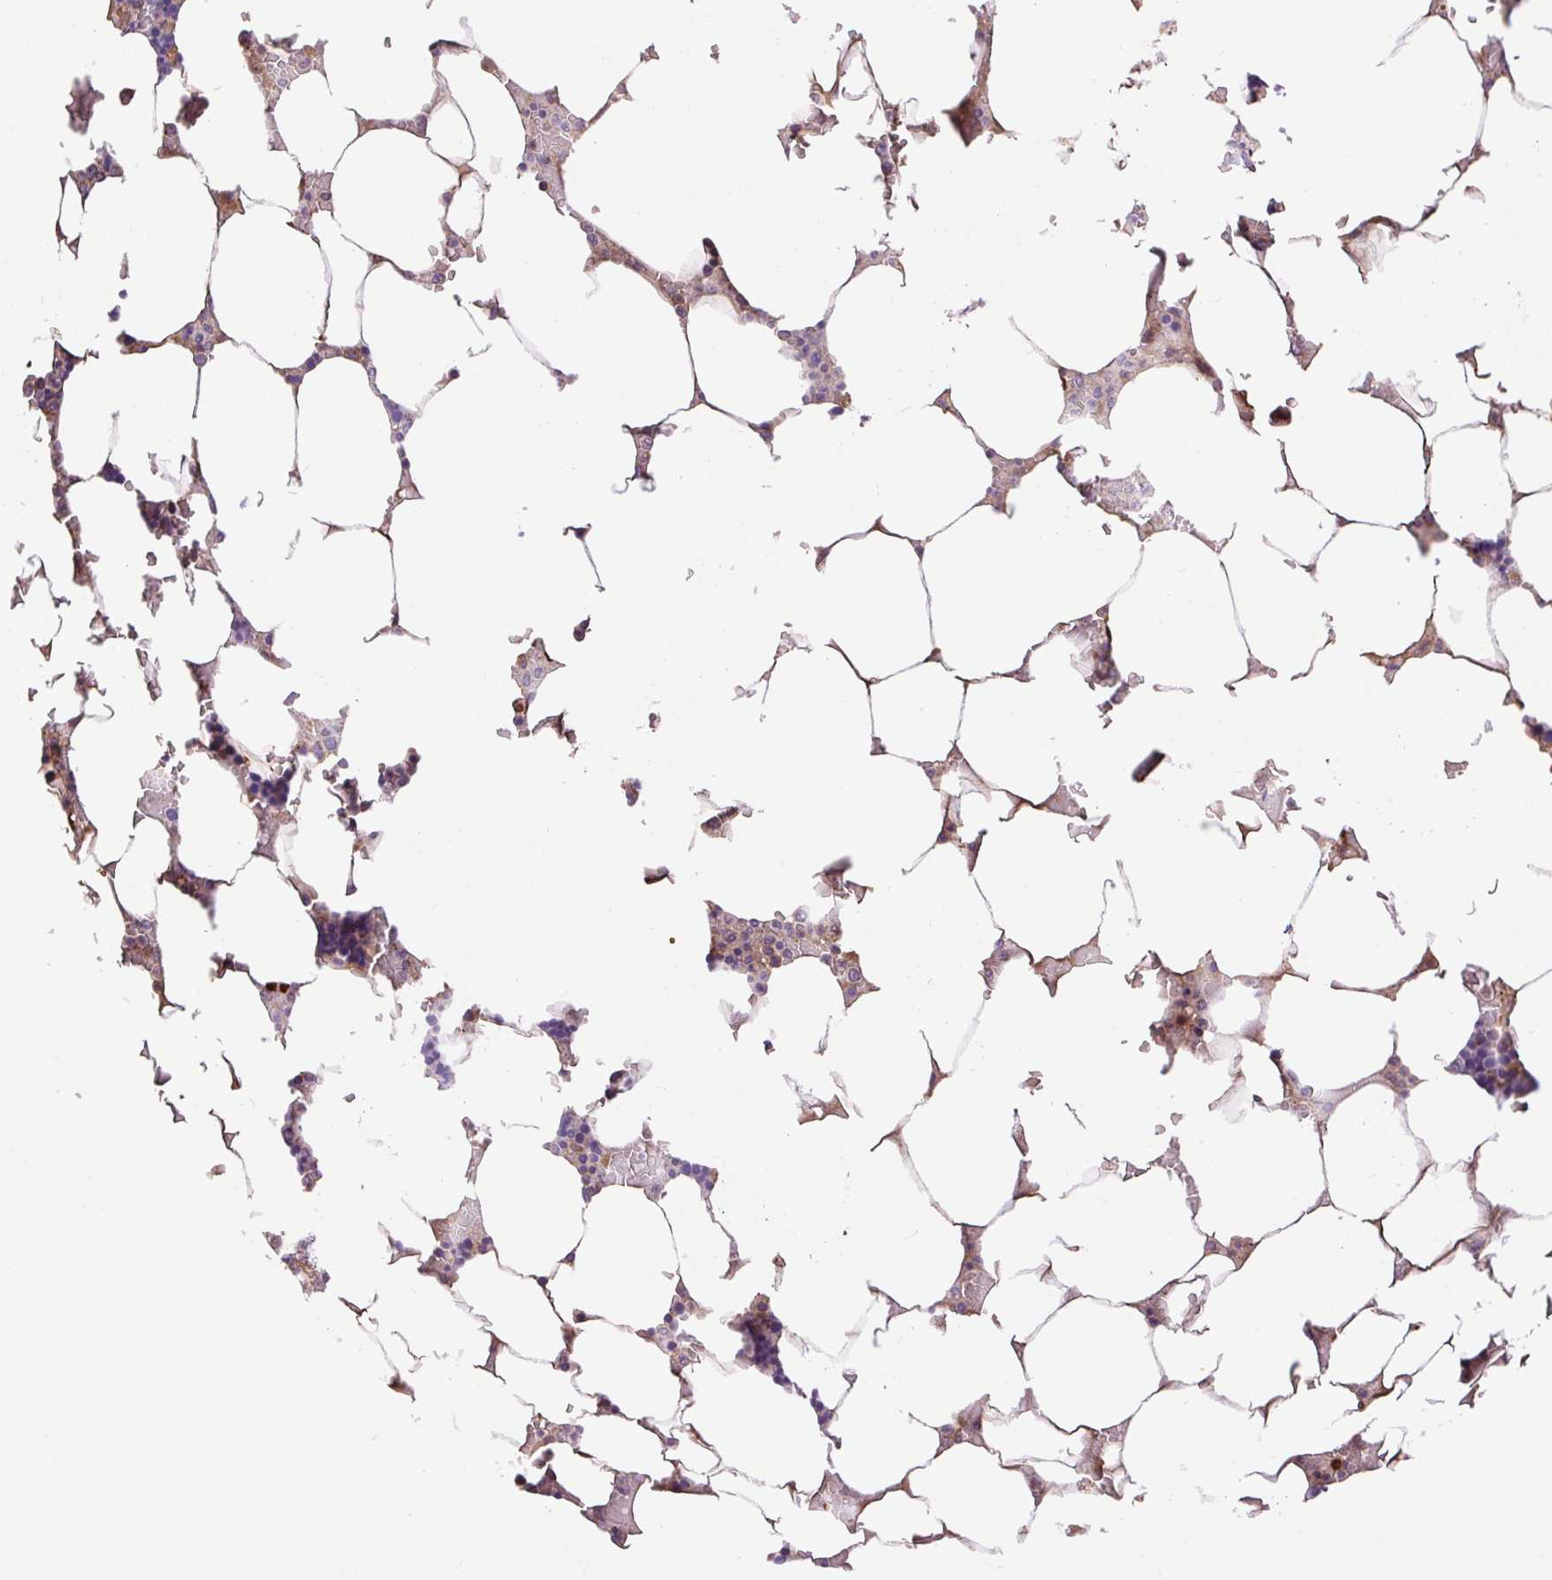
{"staining": {"intensity": "moderate", "quantity": "<25%", "location": "cytoplasmic/membranous,nuclear"}, "tissue": "bone marrow", "cell_type": "Hematopoietic cells", "image_type": "normal", "snomed": [{"axis": "morphology", "description": "Normal tissue, NOS"}, {"axis": "topography", "description": "Bone marrow"}], "caption": "Immunohistochemistry histopathology image of normal bone marrow: bone marrow stained using immunohistochemistry (IHC) demonstrates low levels of moderate protein expression localized specifically in the cytoplasmic/membranous,nuclear of hematopoietic cells, appearing as a cytoplasmic/membranous,nuclear brown color.", "gene": "SGF29", "patient": {"sex": "male", "age": 64}}